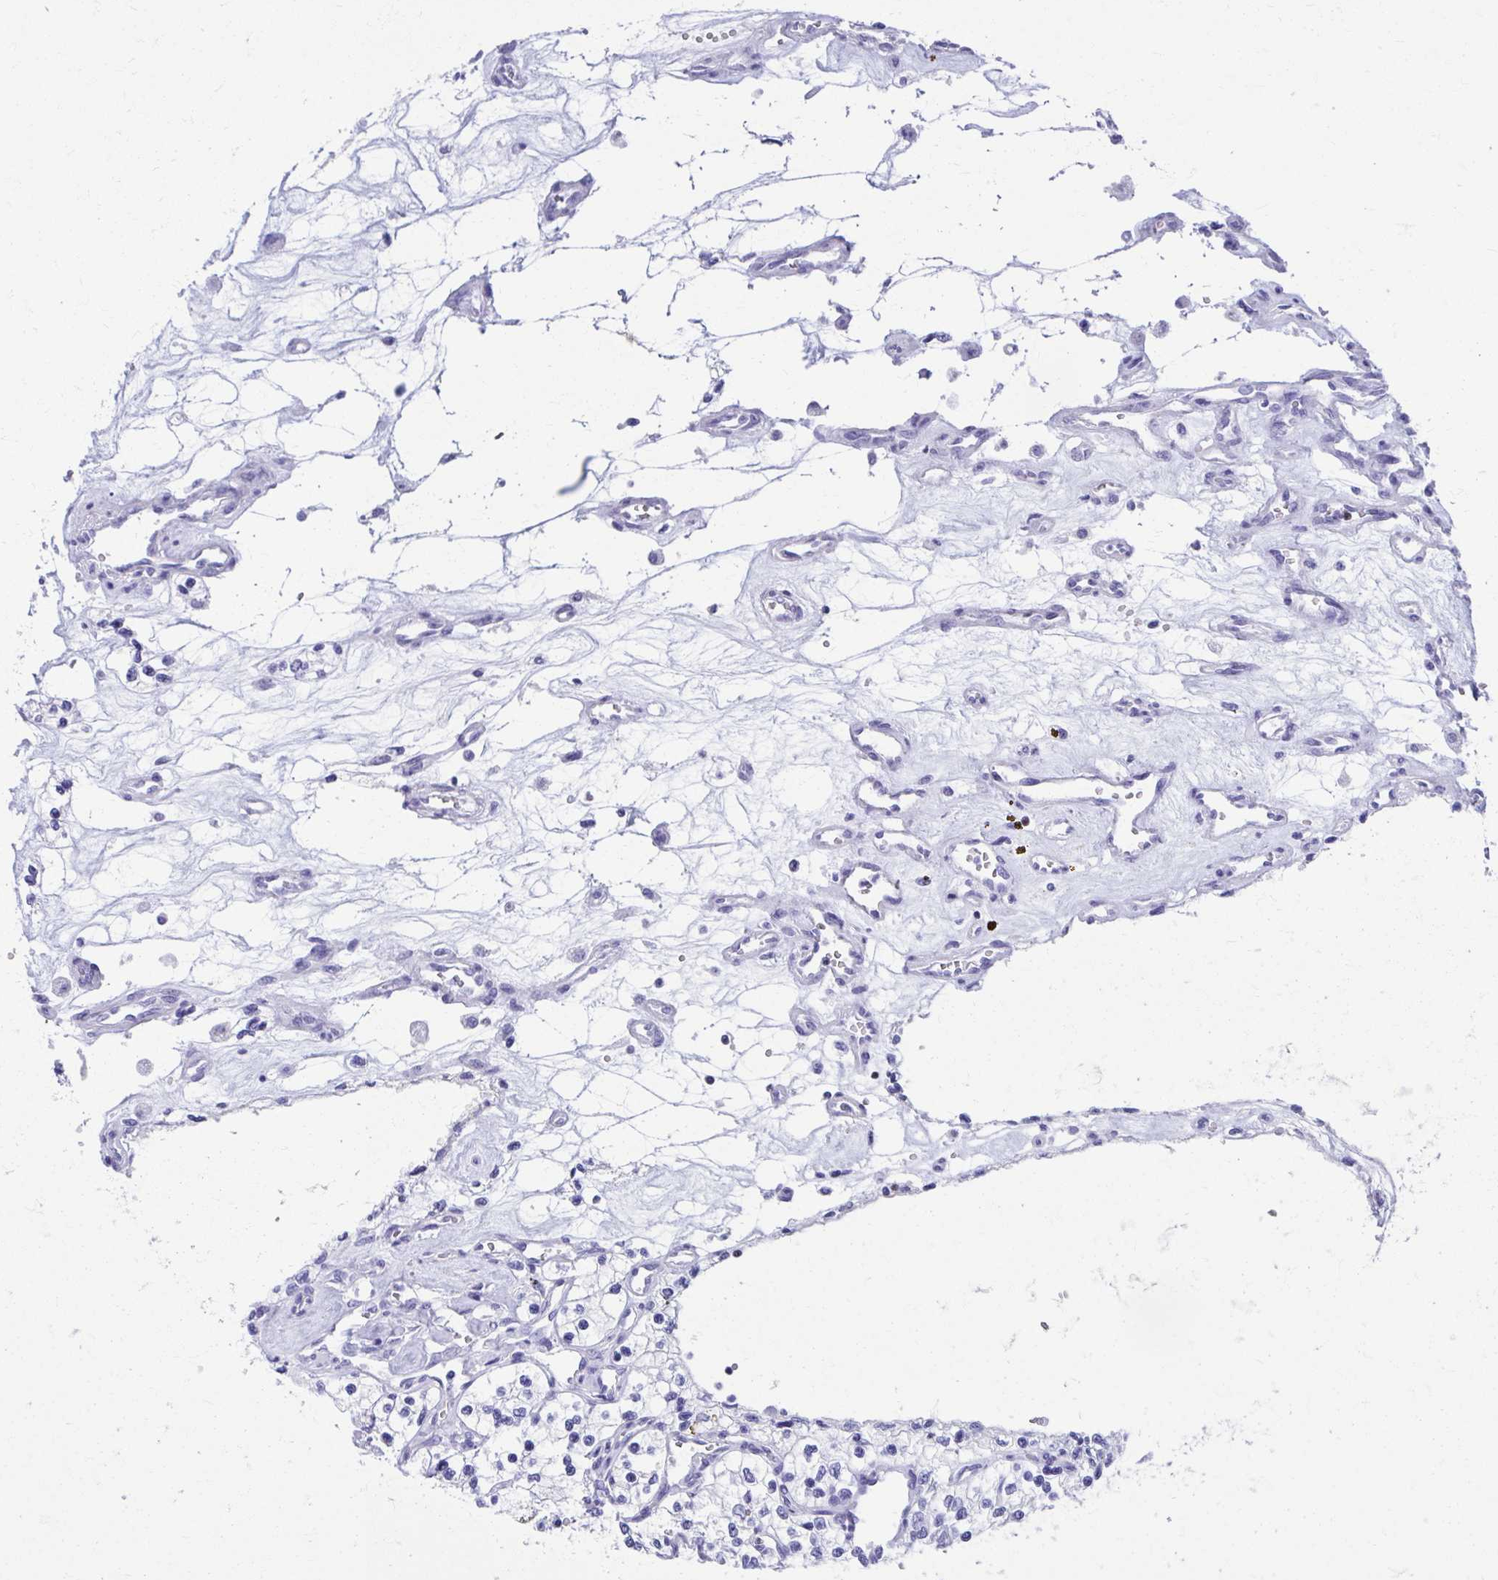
{"staining": {"intensity": "negative", "quantity": "none", "location": "none"}, "tissue": "renal cancer", "cell_type": "Tumor cells", "image_type": "cancer", "snomed": [{"axis": "morphology", "description": "Adenocarcinoma, NOS"}, {"axis": "topography", "description": "Kidney"}], "caption": "Photomicrograph shows no protein staining in tumor cells of renal cancer (adenocarcinoma) tissue.", "gene": "RUNX3", "patient": {"sex": "female", "age": 69}}